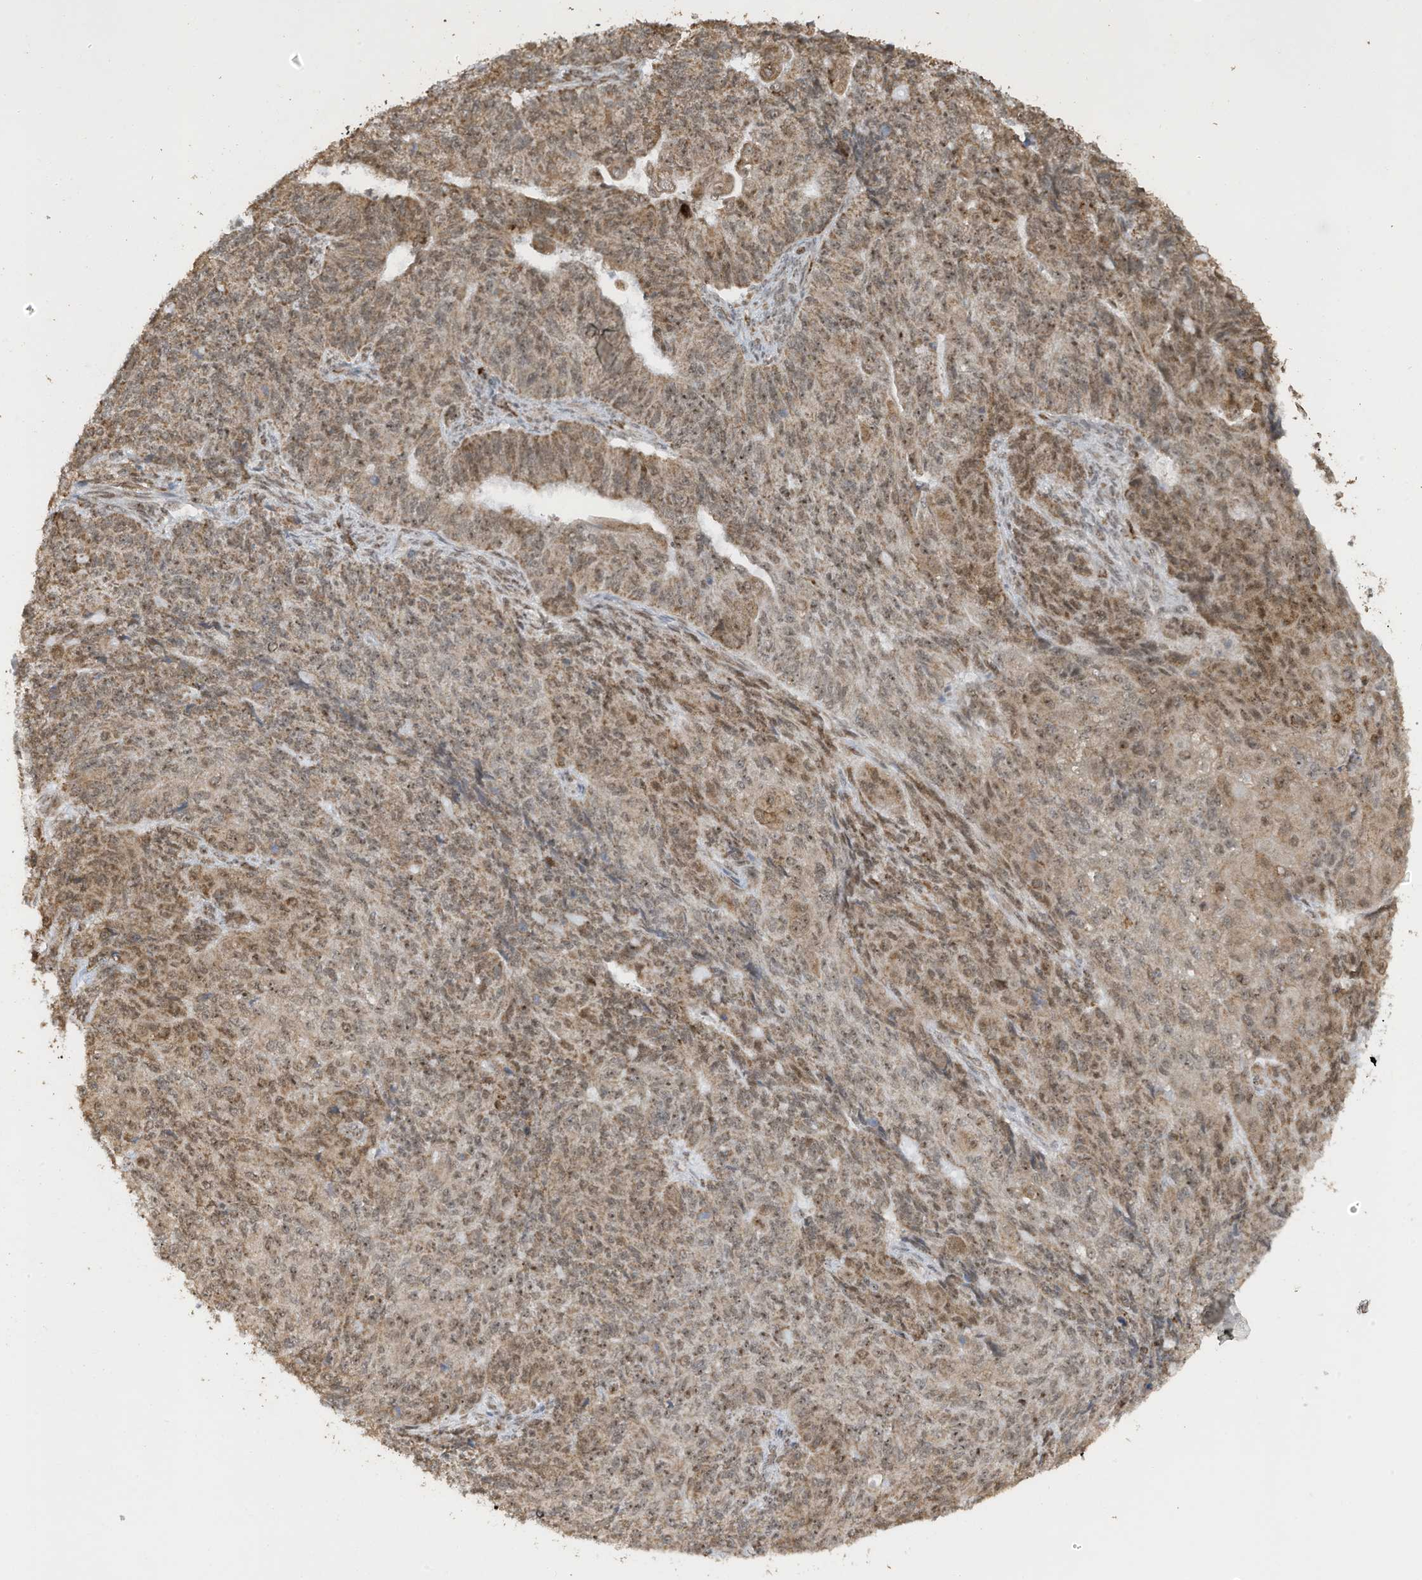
{"staining": {"intensity": "moderate", "quantity": ">75%", "location": "cytoplasmic/membranous,nuclear"}, "tissue": "endometrial cancer", "cell_type": "Tumor cells", "image_type": "cancer", "snomed": [{"axis": "morphology", "description": "Adenocarcinoma, NOS"}, {"axis": "topography", "description": "Endometrium"}], "caption": "Immunohistochemistry (IHC) image of neoplastic tissue: human endometrial cancer stained using immunohistochemistry demonstrates medium levels of moderate protein expression localized specifically in the cytoplasmic/membranous and nuclear of tumor cells, appearing as a cytoplasmic/membranous and nuclear brown color.", "gene": "ERLEC1", "patient": {"sex": "female", "age": 32}}